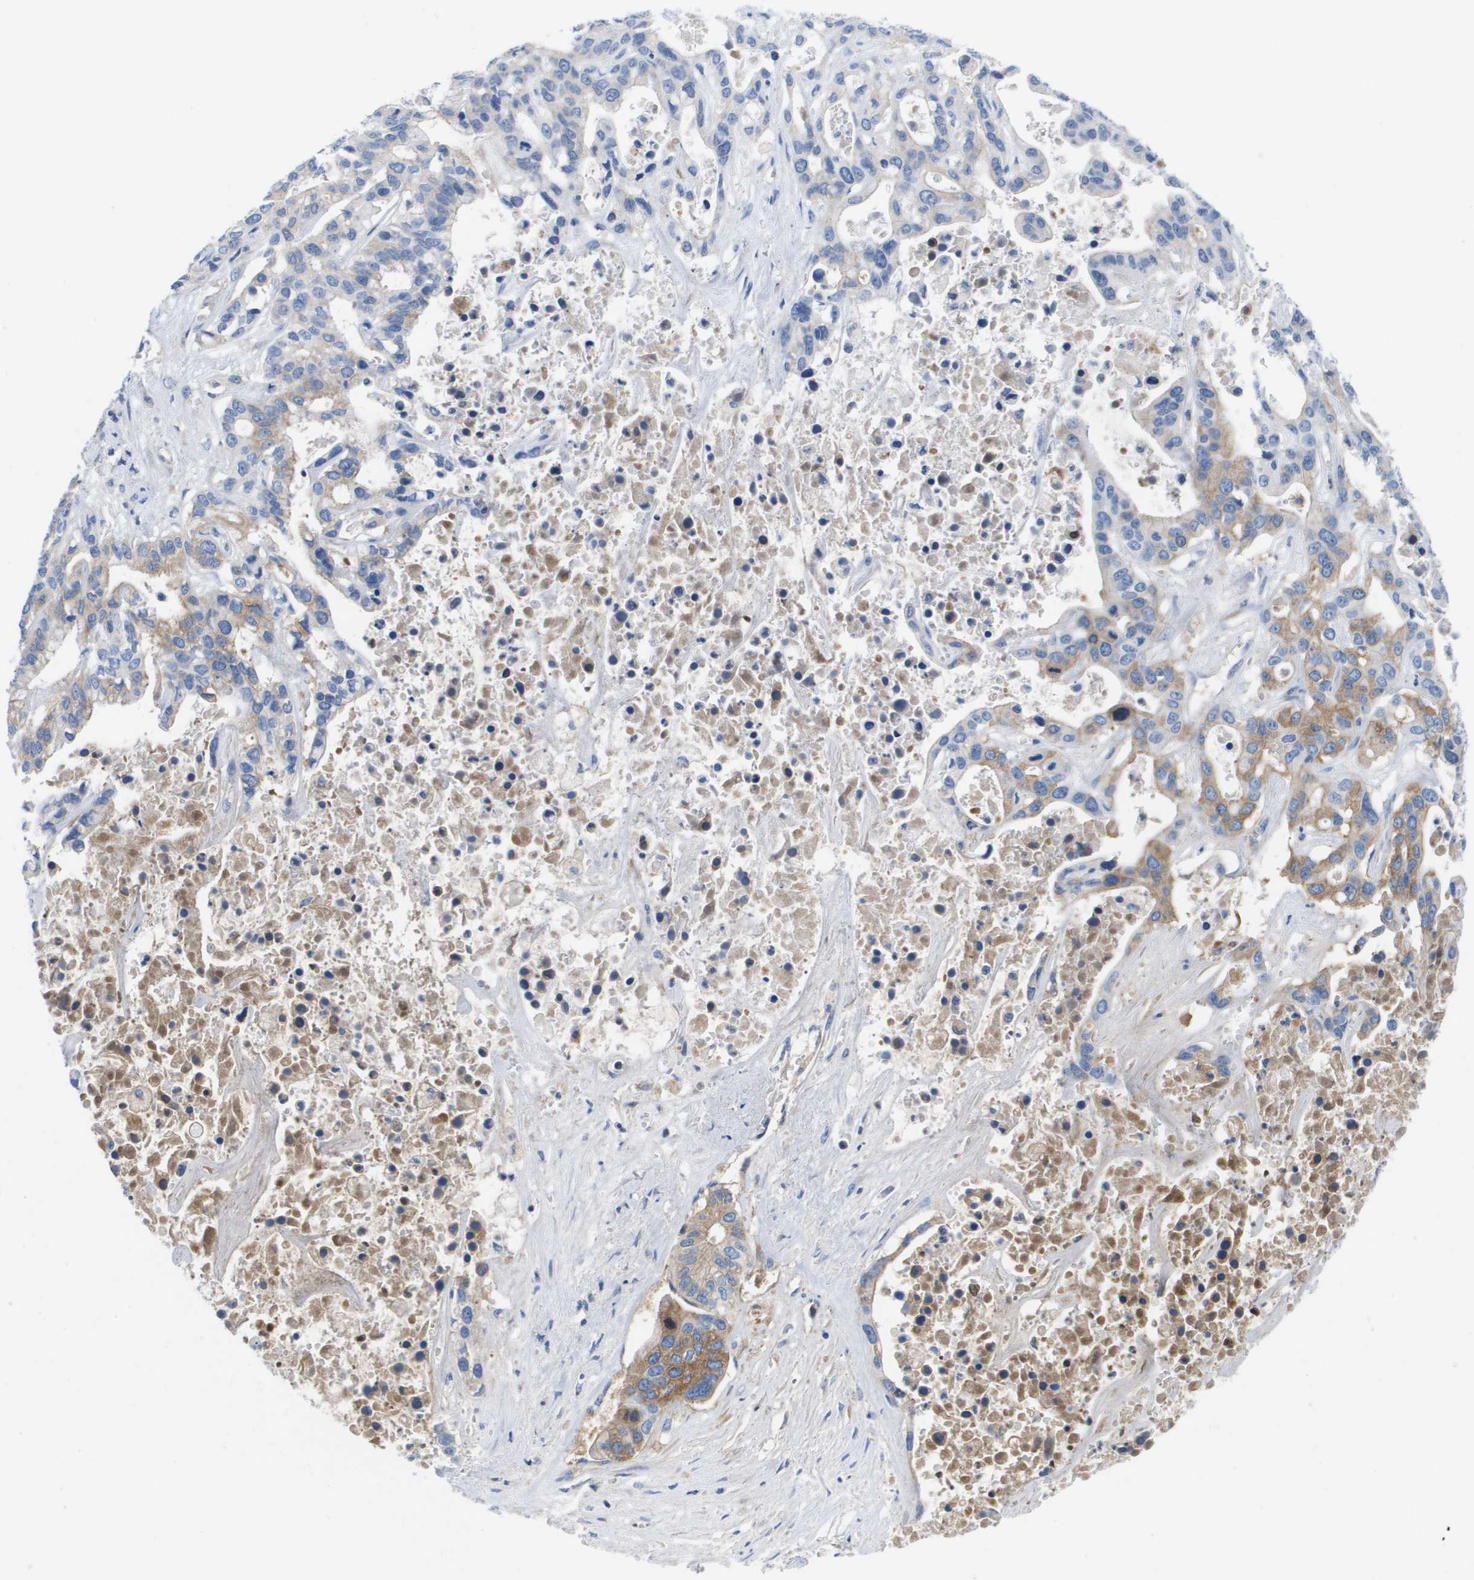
{"staining": {"intensity": "moderate", "quantity": "<25%", "location": "cytoplasmic/membranous"}, "tissue": "liver cancer", "cell_type": "Tumor cells", "image_type": "cancer", "snomed": [{"axis": "morphology", "description": "Cholangiocarcinoma"}, {"axis": "topography", "description": "Liver"}], "caption": "A low amount of moderate cytoplasmic/membranous positivity is identified in about <25% of tumor cells in liver cancer (cholangiocarcinoma) tissue.", "gene": "APOA1", "patient": {"sex": "female", "age": 38}}